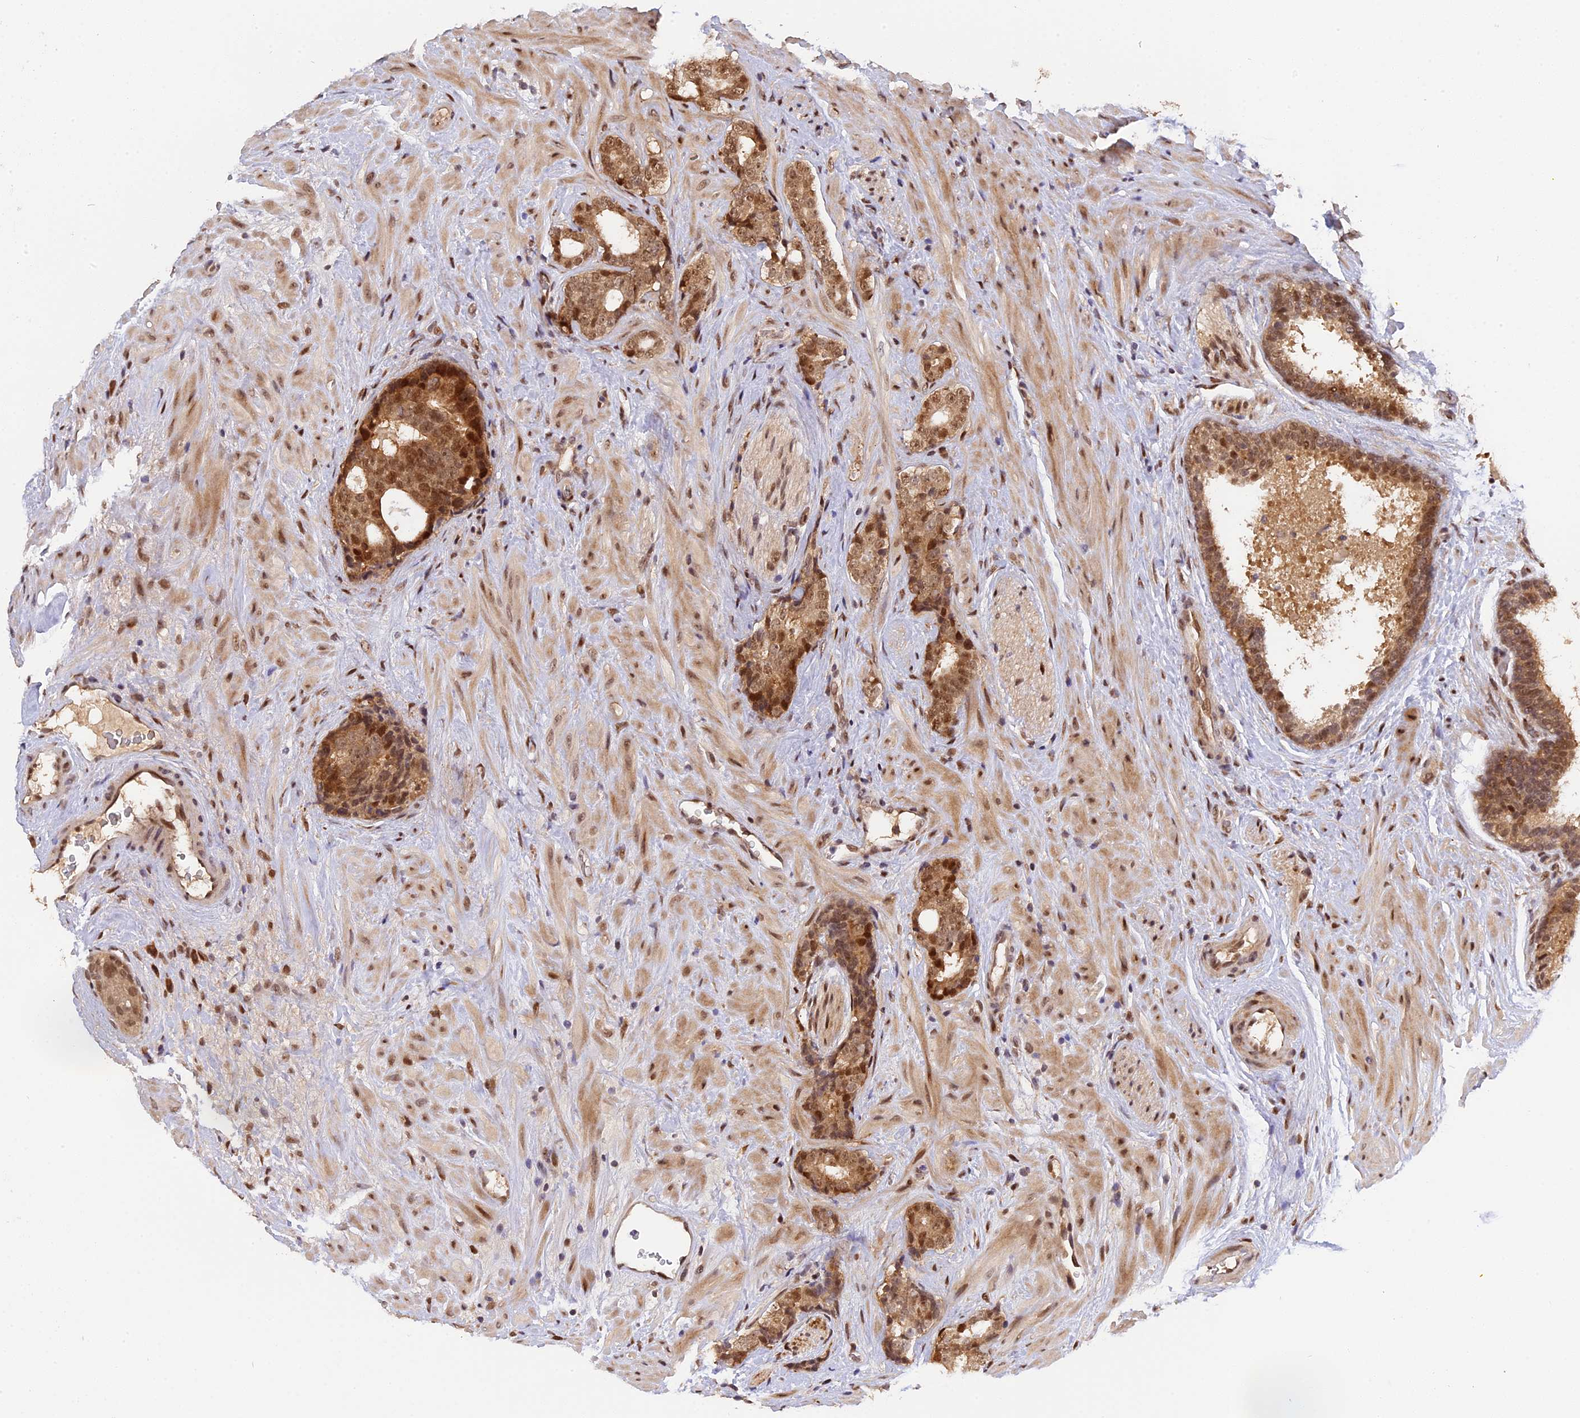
{"staining": {"intensity": "moderate", "quantity": ">75%", "location": "cytoplasmic/membranous,nuclear"}, "tissue": "prostate cancer", "cell_type": "Tumor cells", "image_type": "cancer", "snomed": [{"axis": "morphology", "description": "Adenocarcinoma, High grade"}, {"axis": "topography", "description": "Prostate"}], "caption": "Protein staining by IHC reveals moderate cytoplasmic/membranous and nuclear staining in about >75% of tumor cells in prostate adenocarcinoma (high-grade). The protein of interest is stained brown, and the nuclei are stained in blue (DAB IHC with brightfield microscopy, high magnification).", "gene": "ZNF428", "patient": {"sex": "male", "age": 56}}